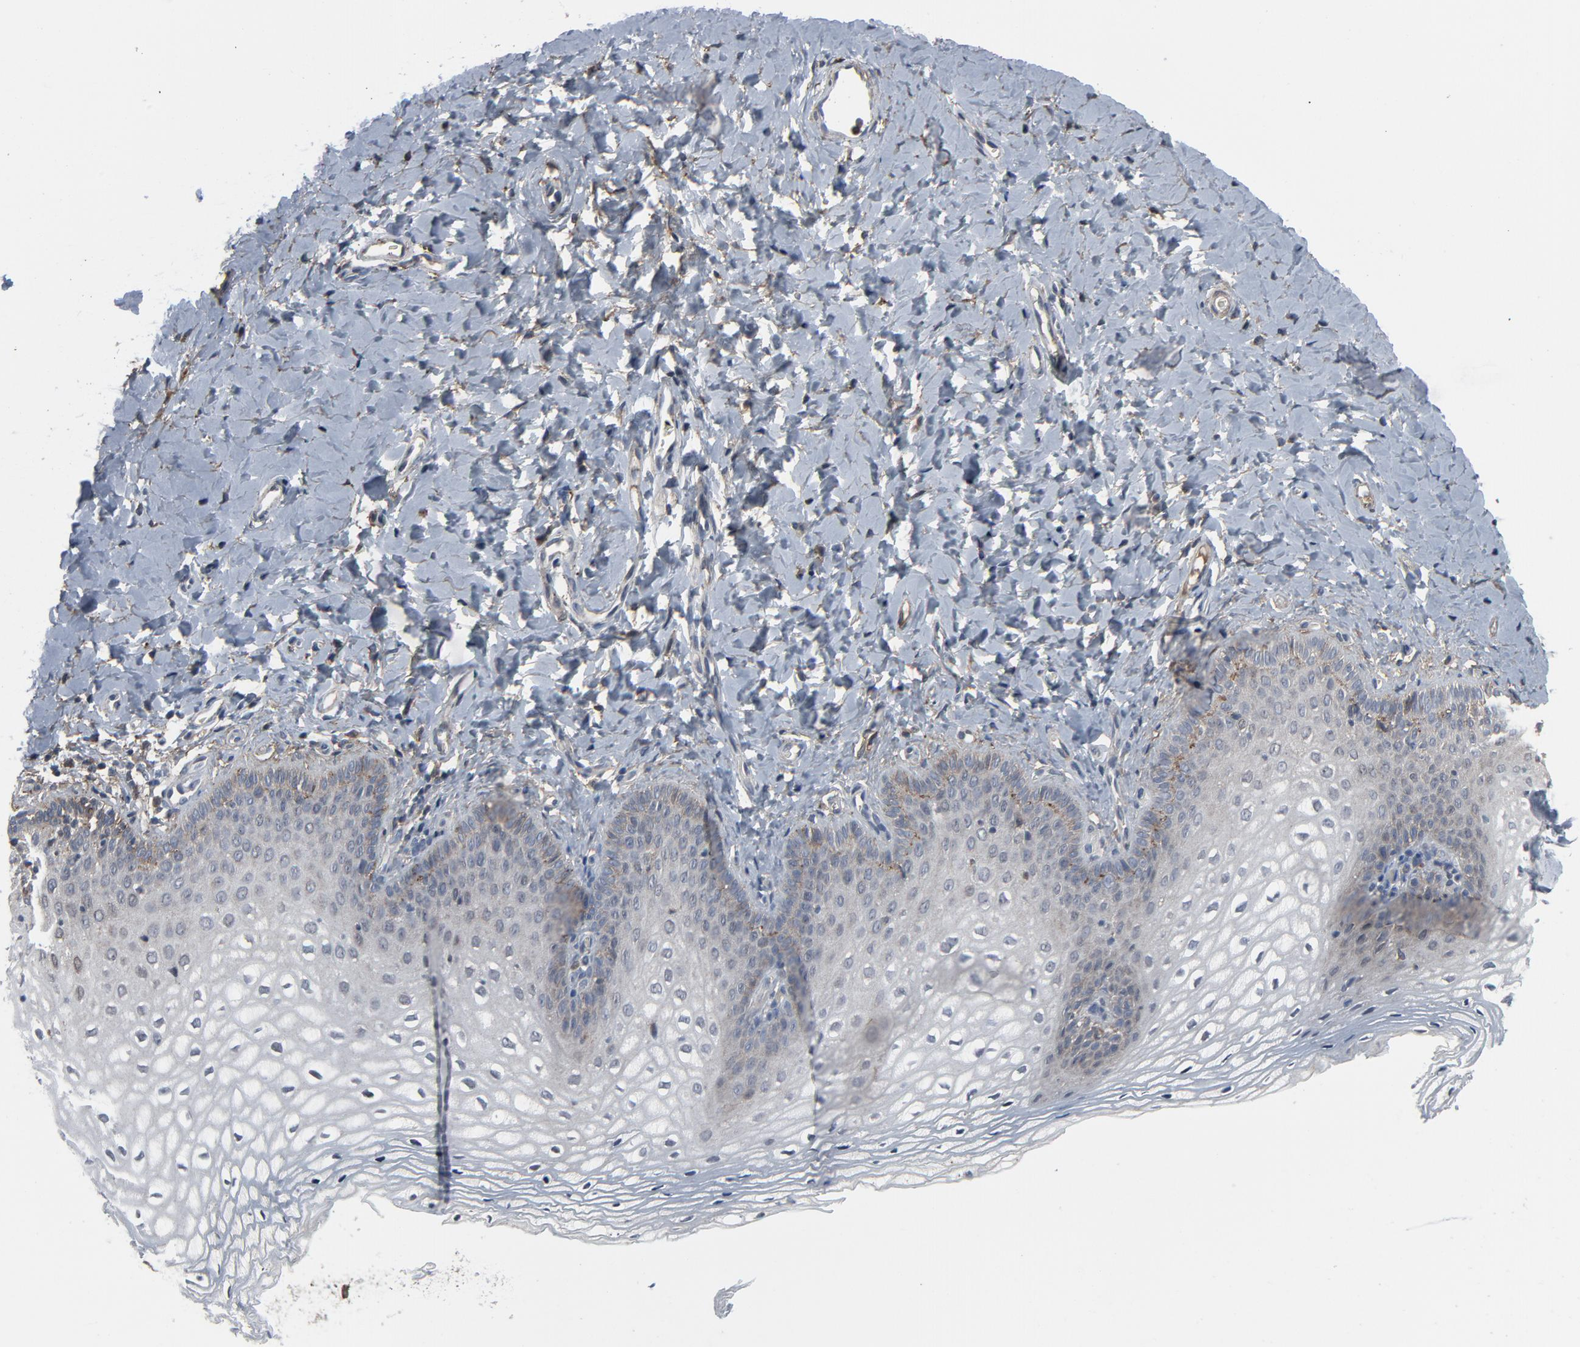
{"staining": {"intensity": "negative", "quantity": "none", "location": "none"}, "tissue": "vagina", "cell_type": "Squamous epithelial cells", "image_type": "normal", "snomed": [{"axis": "morphology", "description": "Normal tissue, NOS"}, {"axis": "topography", "description": "Vagina"}], "caption": "Unremarkable vagina was stained to show a protein in brown. There is no significant positivity in squamous epithelial cells.", "gene": "PDZD4", "patient": {"sex": "female", "age": 55}}